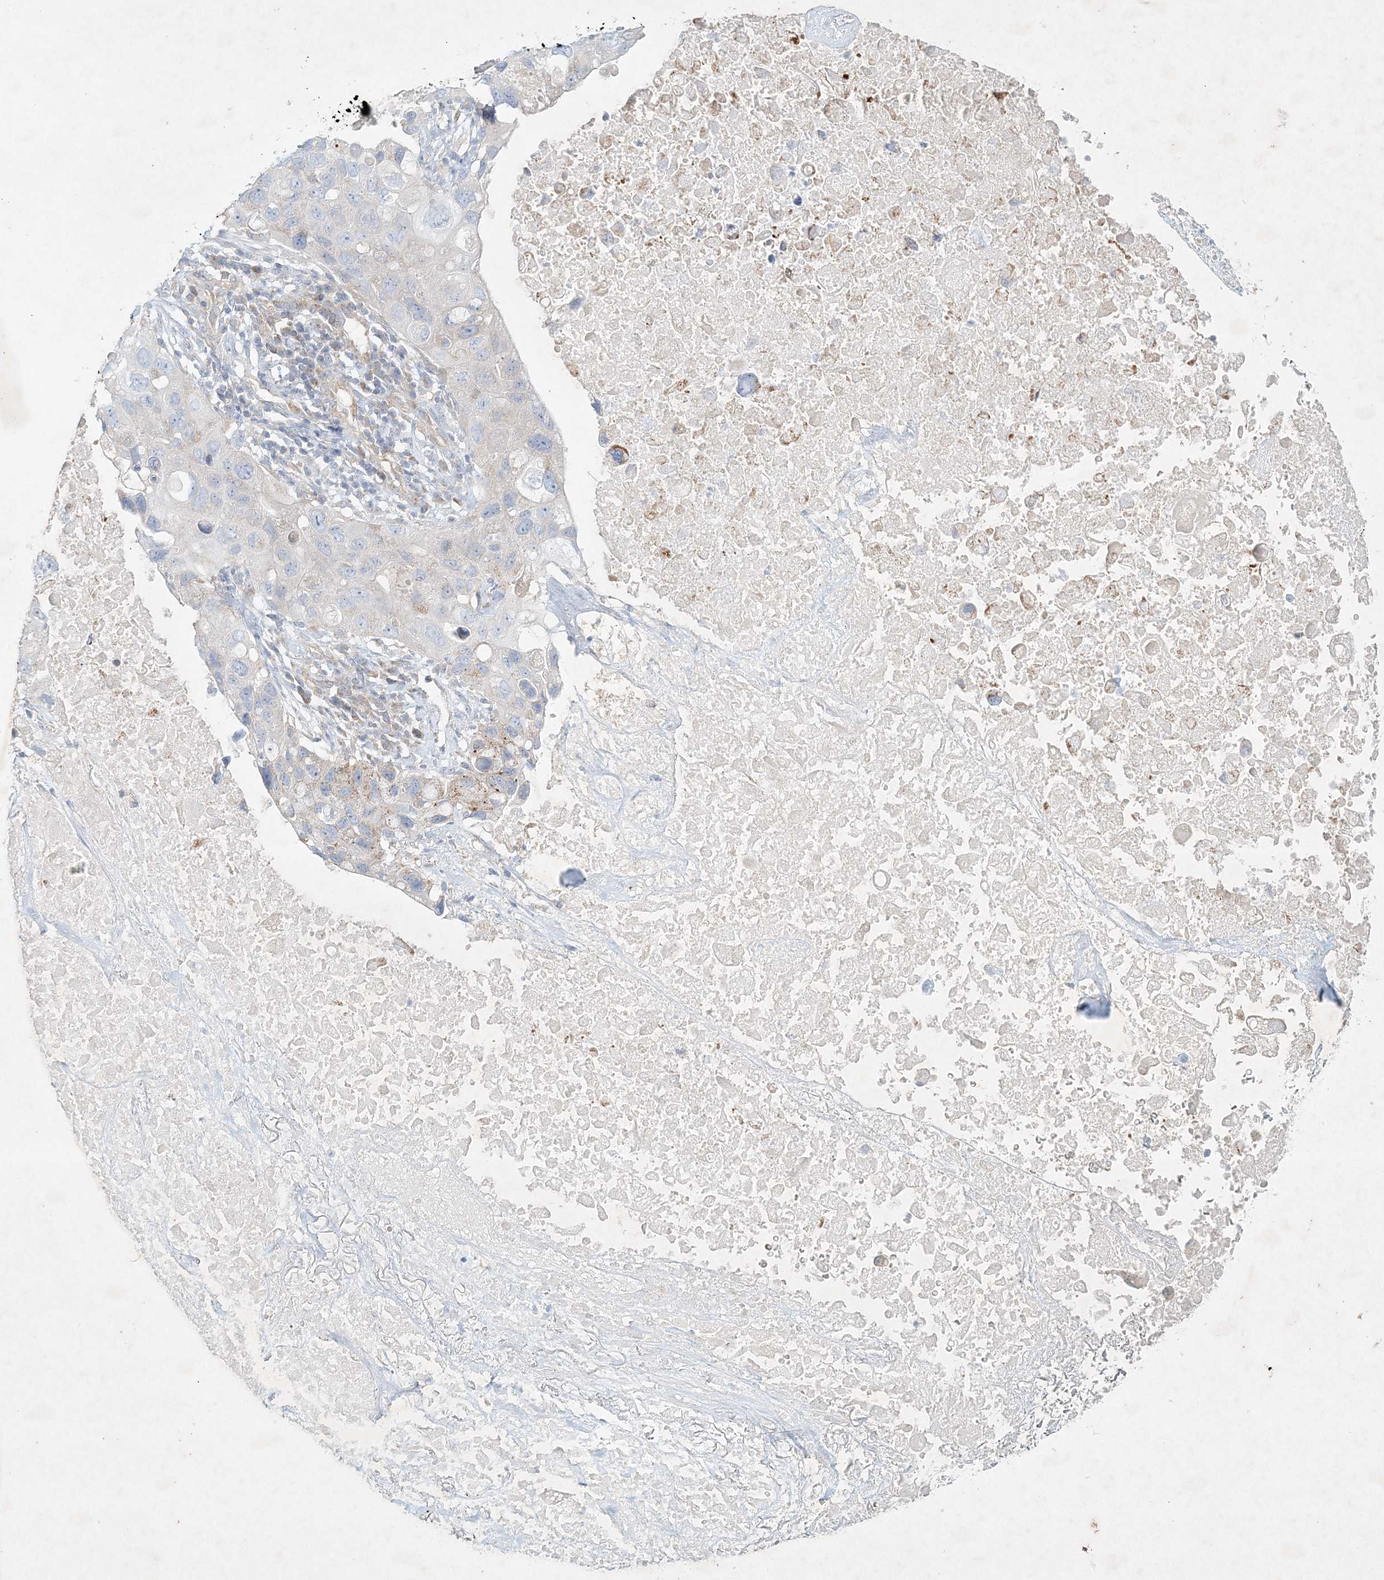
{"staining": {"intensity": "weak", "quantity": "<25%", "location": "cytoplasmic/membranous"}, "tissue": "lung cancer", "cell_type": "Tumor cells", "image_type": "cancer", "snomed": [{"axis": "morphology", "description": "Squamous cell carcinoma, NOS"}, {"axis": "topography", "description": "Lung"}], "caption": "There is no significant expression in tumor cells of lung cancer (squamous cell carcinoma). (DAB (3,3'-diaminobenzidine) IHC, high magnification).", "gene": "STK11IP", "patient": {"sex": "female", "age": 73}}